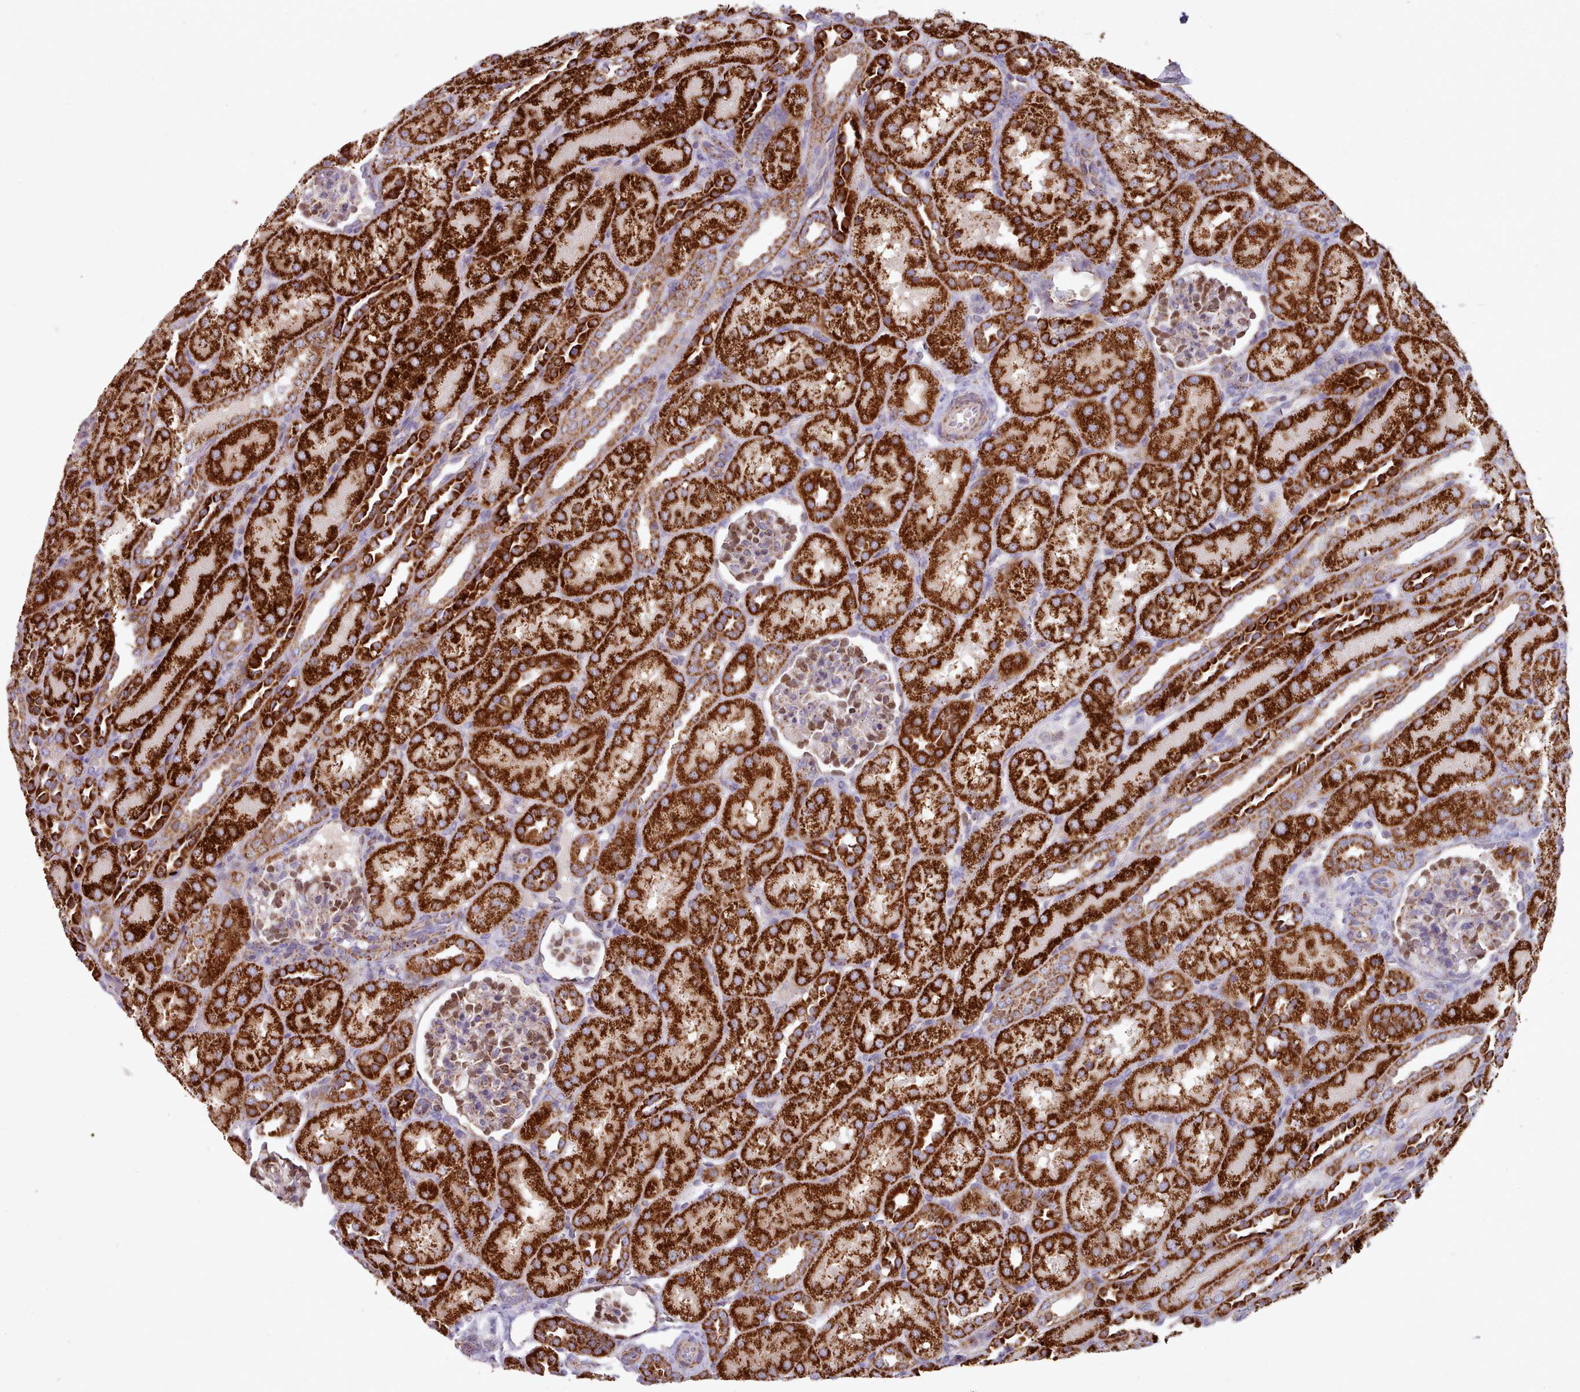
{"staining": {"intensity": "moderate", "quantity": "25%-75%", "location": "cytoplasmic/membranous"}, "tissue": "kidney", "cell_type": "Cells in glomeruli", "image_type": "normal", "snomed": [{"axis": "morphology", "description": "Normal tissue, NOS"}, {"axis": "topography", "description": "Kidney"}], "caption": "Protein staining of normal kidney exhibits moderate cytoplasmic/membranous positivity in approximately 25%-75% of cells in glomeruli. The staining is performed using DAB brown chromogen to label protein expression. The nuclei are counter-stained blue using hematoxylin.", "gene": "HSDL2", "patient": {"sex": "male", "age": 1}}